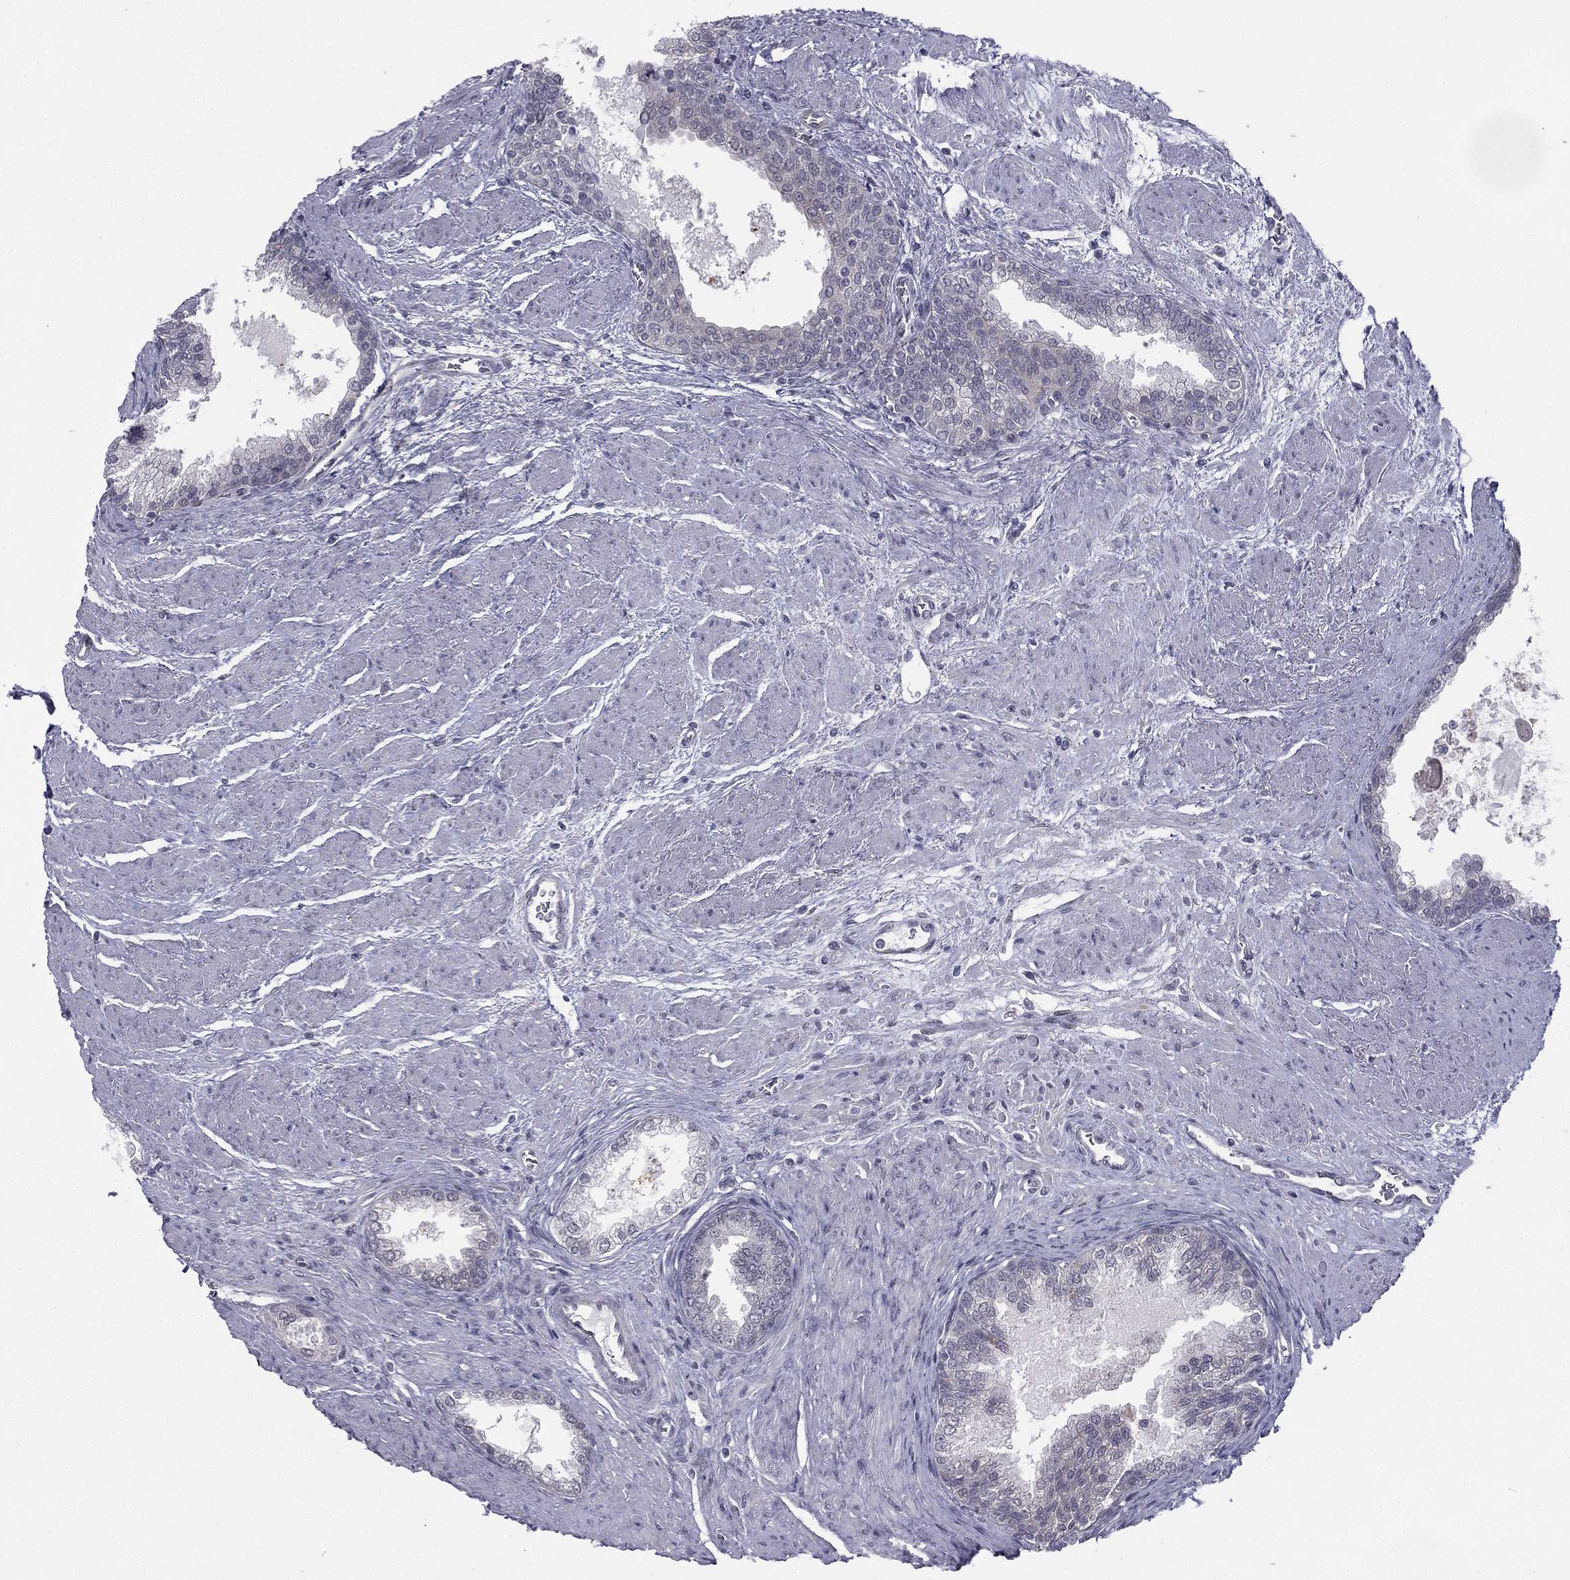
{"staining": {"intensity": "negative", "quantity": "none", "location": "none"}, "tissue": "prostate cancer", "cell_type": "Tumor cells", "image_type": "cancer", "snomed": [{"axis": "morphology", "description": "Adenocarcinoma, NOS"}, {"axis": "topography", "description": "Prostate and seminal vesicle, NOS"}, {"axis": "topography", "description": "Prostate"}], "caption": "Tumor cells show no significant protein expression in prostate cancer.", "gene": "ACTRT2", "patient": {"sex": "male", "age": 62}}